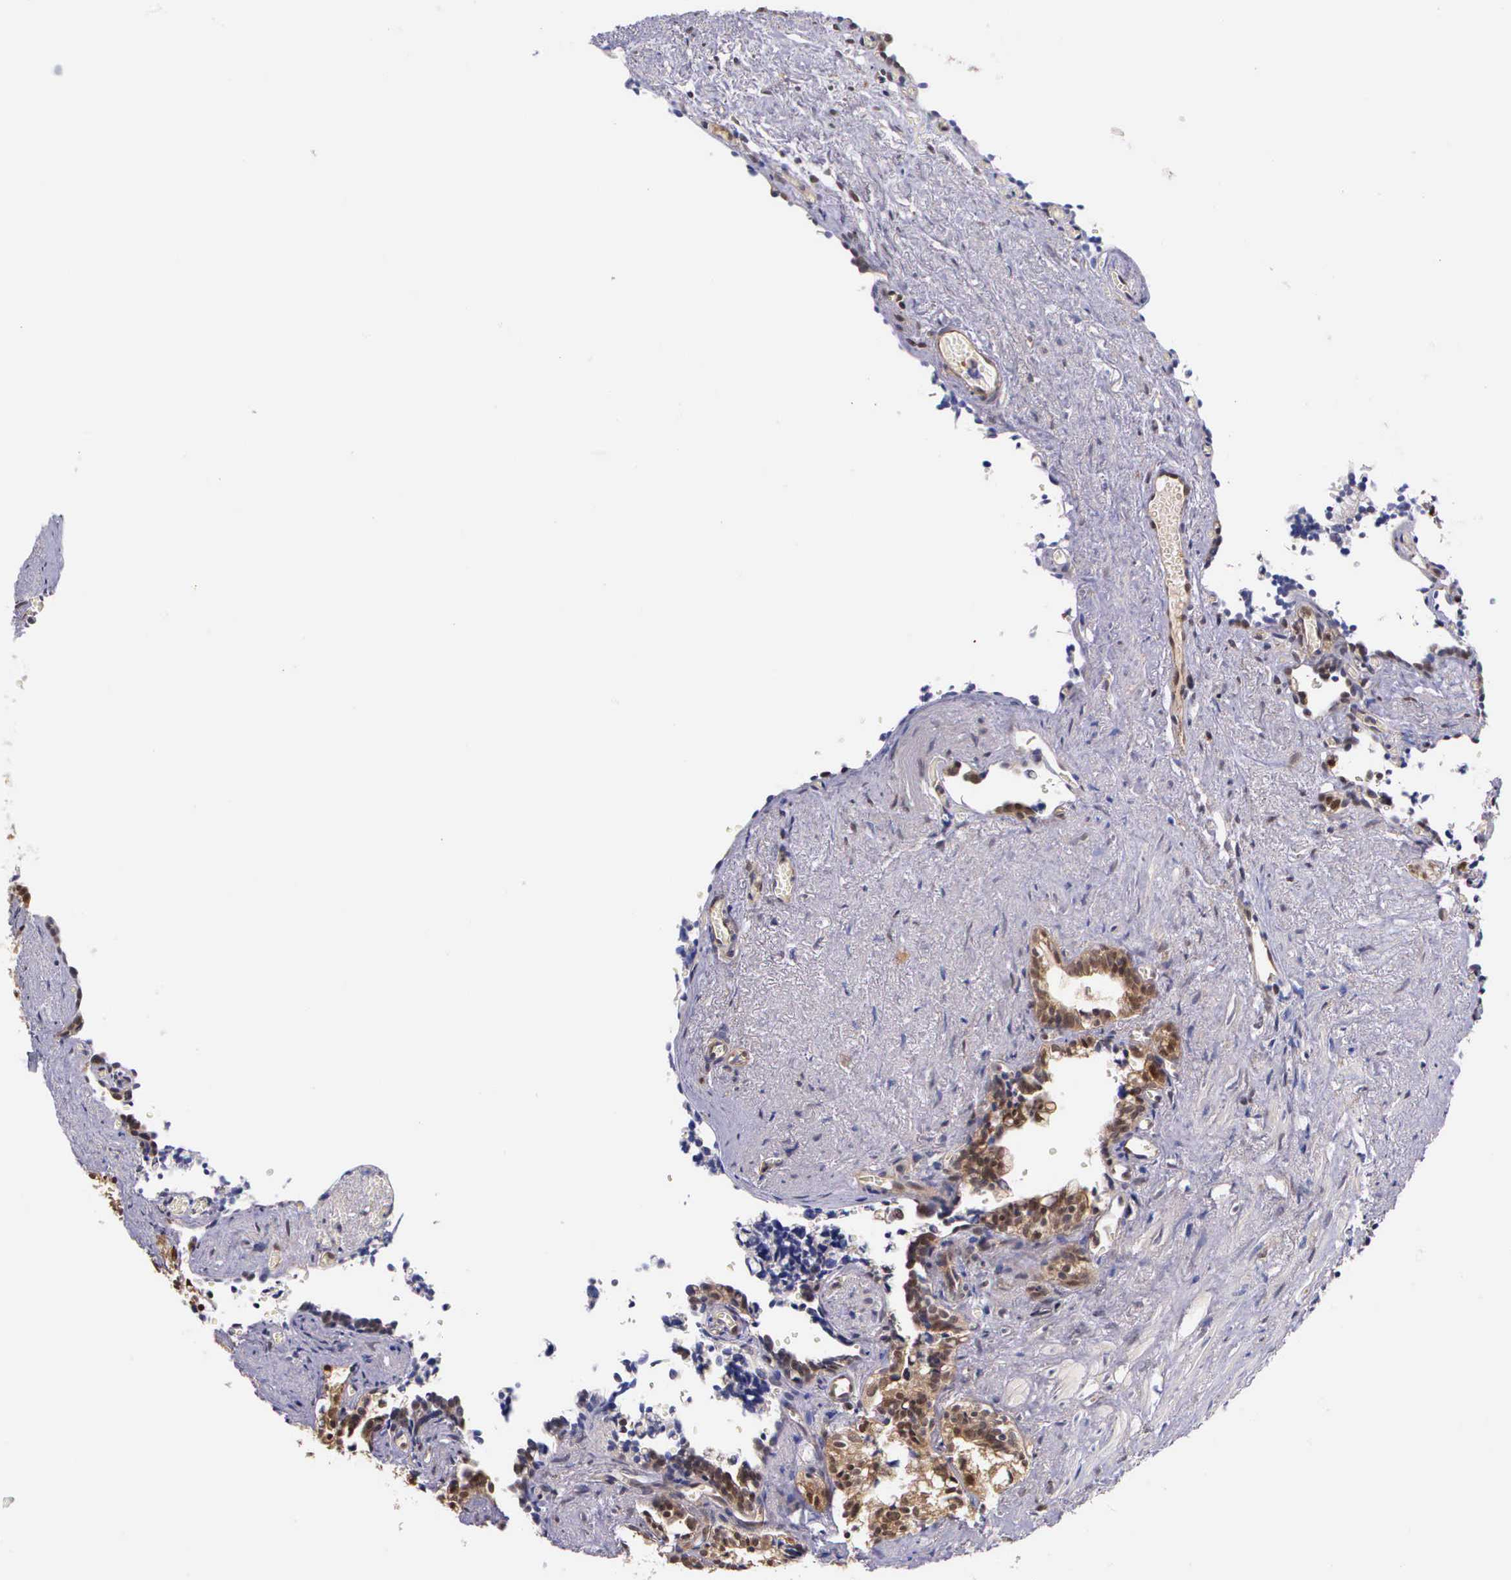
{"staining": {"intensity": "strong", "quantity": ">75%", "location": "cytoplasmic/membranous"}, "tissue": "seminal vesicle", "cell_type": "Glandular cells", "image_type": "normal", "snomed": [{"axis": "morphology", "description": "Normal tissue, NOS"}, {"axis": "topography", "description": "Seminal veicle"}], "caption": "A high-resolution histopathology image shows immunohistochemistry (IHC) staining of unremarkable seminal vesicle, which exhibits strong cytoplasmic/membranous expression in approximately >75% of glandular cells. (DAB (3,3'-diaminobenzidine) IHC, brown staining for protein, blue staining for nuclei).", "gene": "IGBP1P2", "patient": {"sex": "male", "age": 60}}